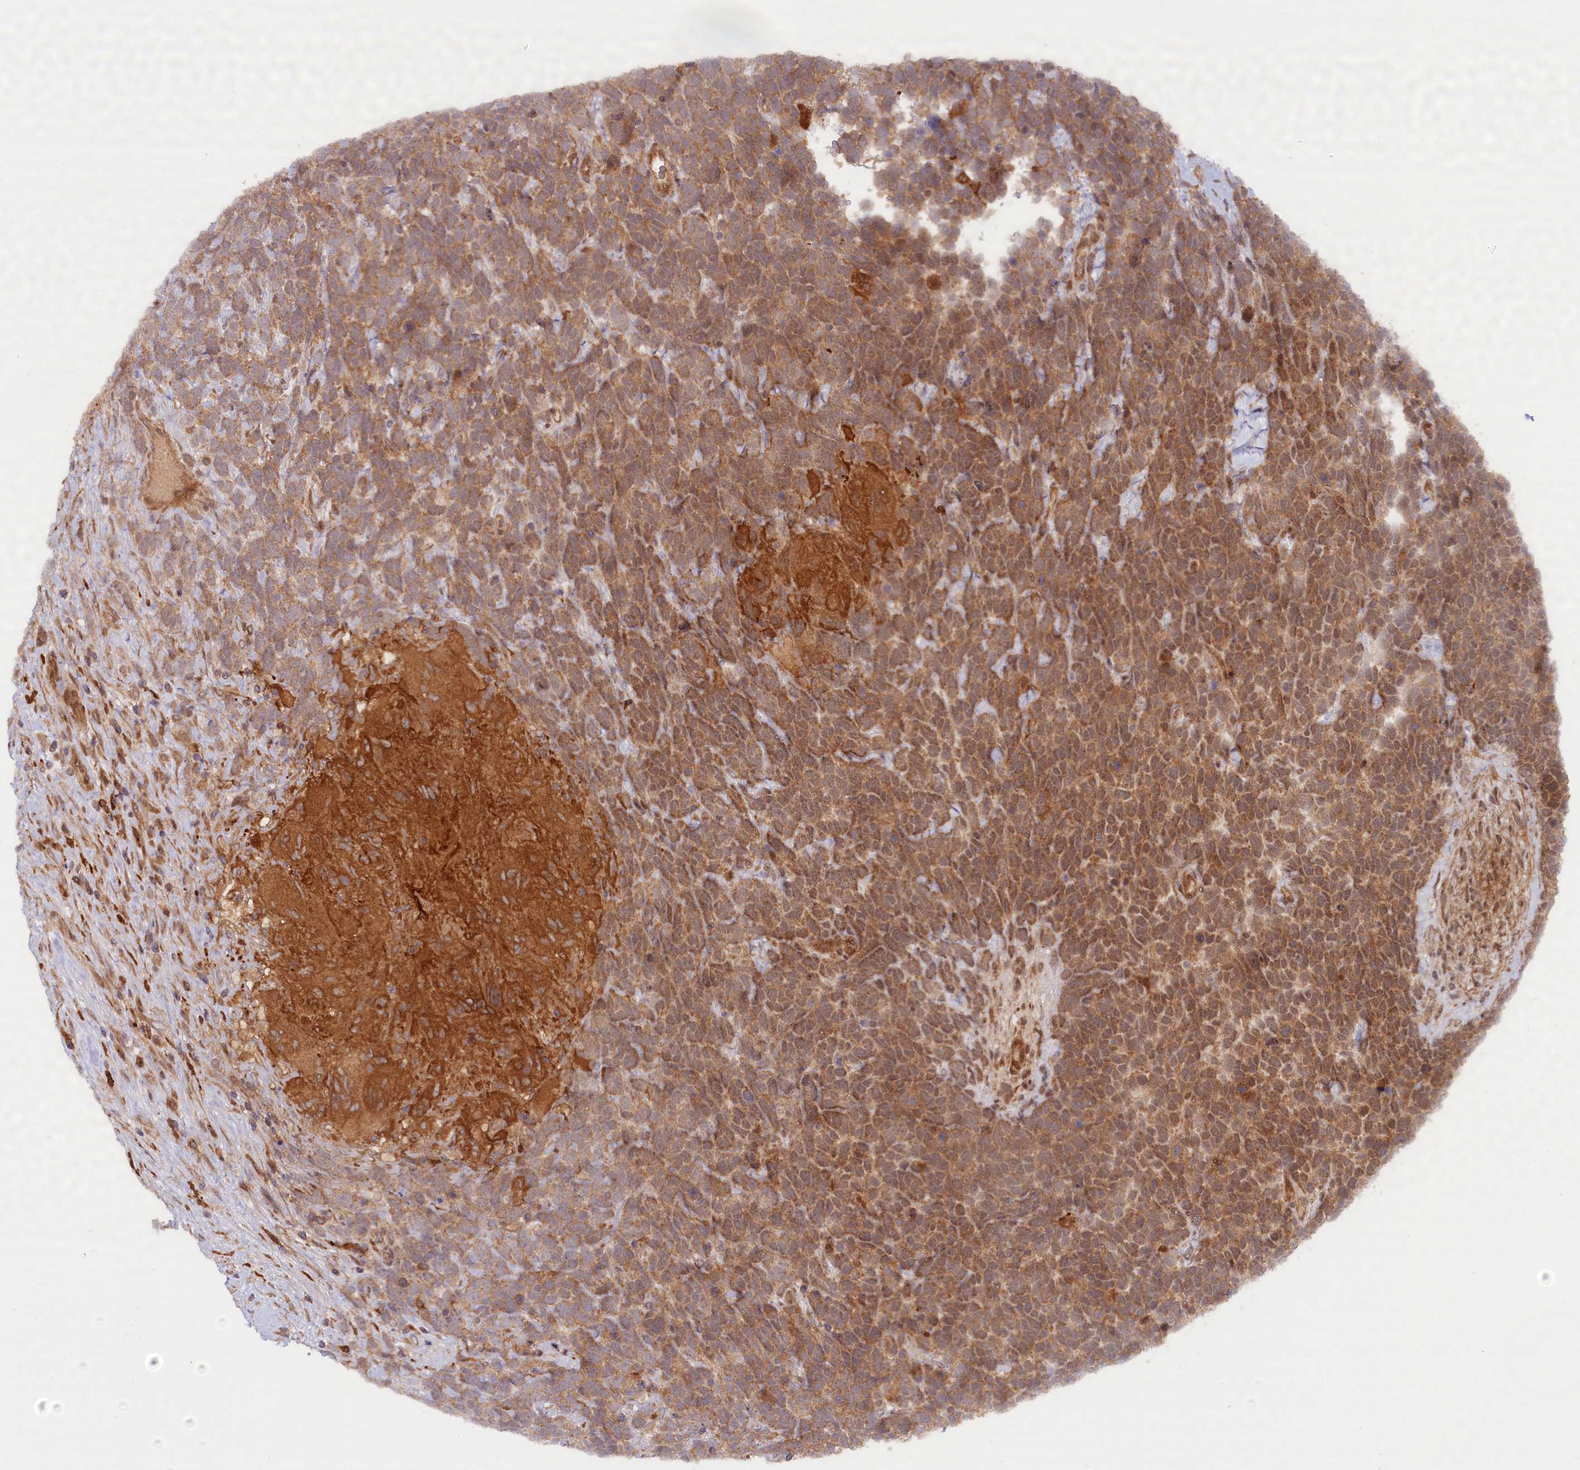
{"staining": {"intensity": "moderate", "quantity": ">75%", "location": "cytoplasmic/membranous"}, "tissue": "urothelial cancer", "cell_type": "Tumor cells", "image_type": "cancer", "snomed": [{"axis": "morphology", "description": "Urothelial carcinoma, High grade"}, {"axis": "topography", "description": "Urinary bladder"}], "caption": "A brown stain shows moderate cytoplasmic/membranous expression of a protein in high-grade urothelial carcinoma tumor cells. (brown staining indicates protein expression, while blue staining denotes nuclei).", "gene": "NEDD1", "patient": {"sex": "female", "age": 82}}